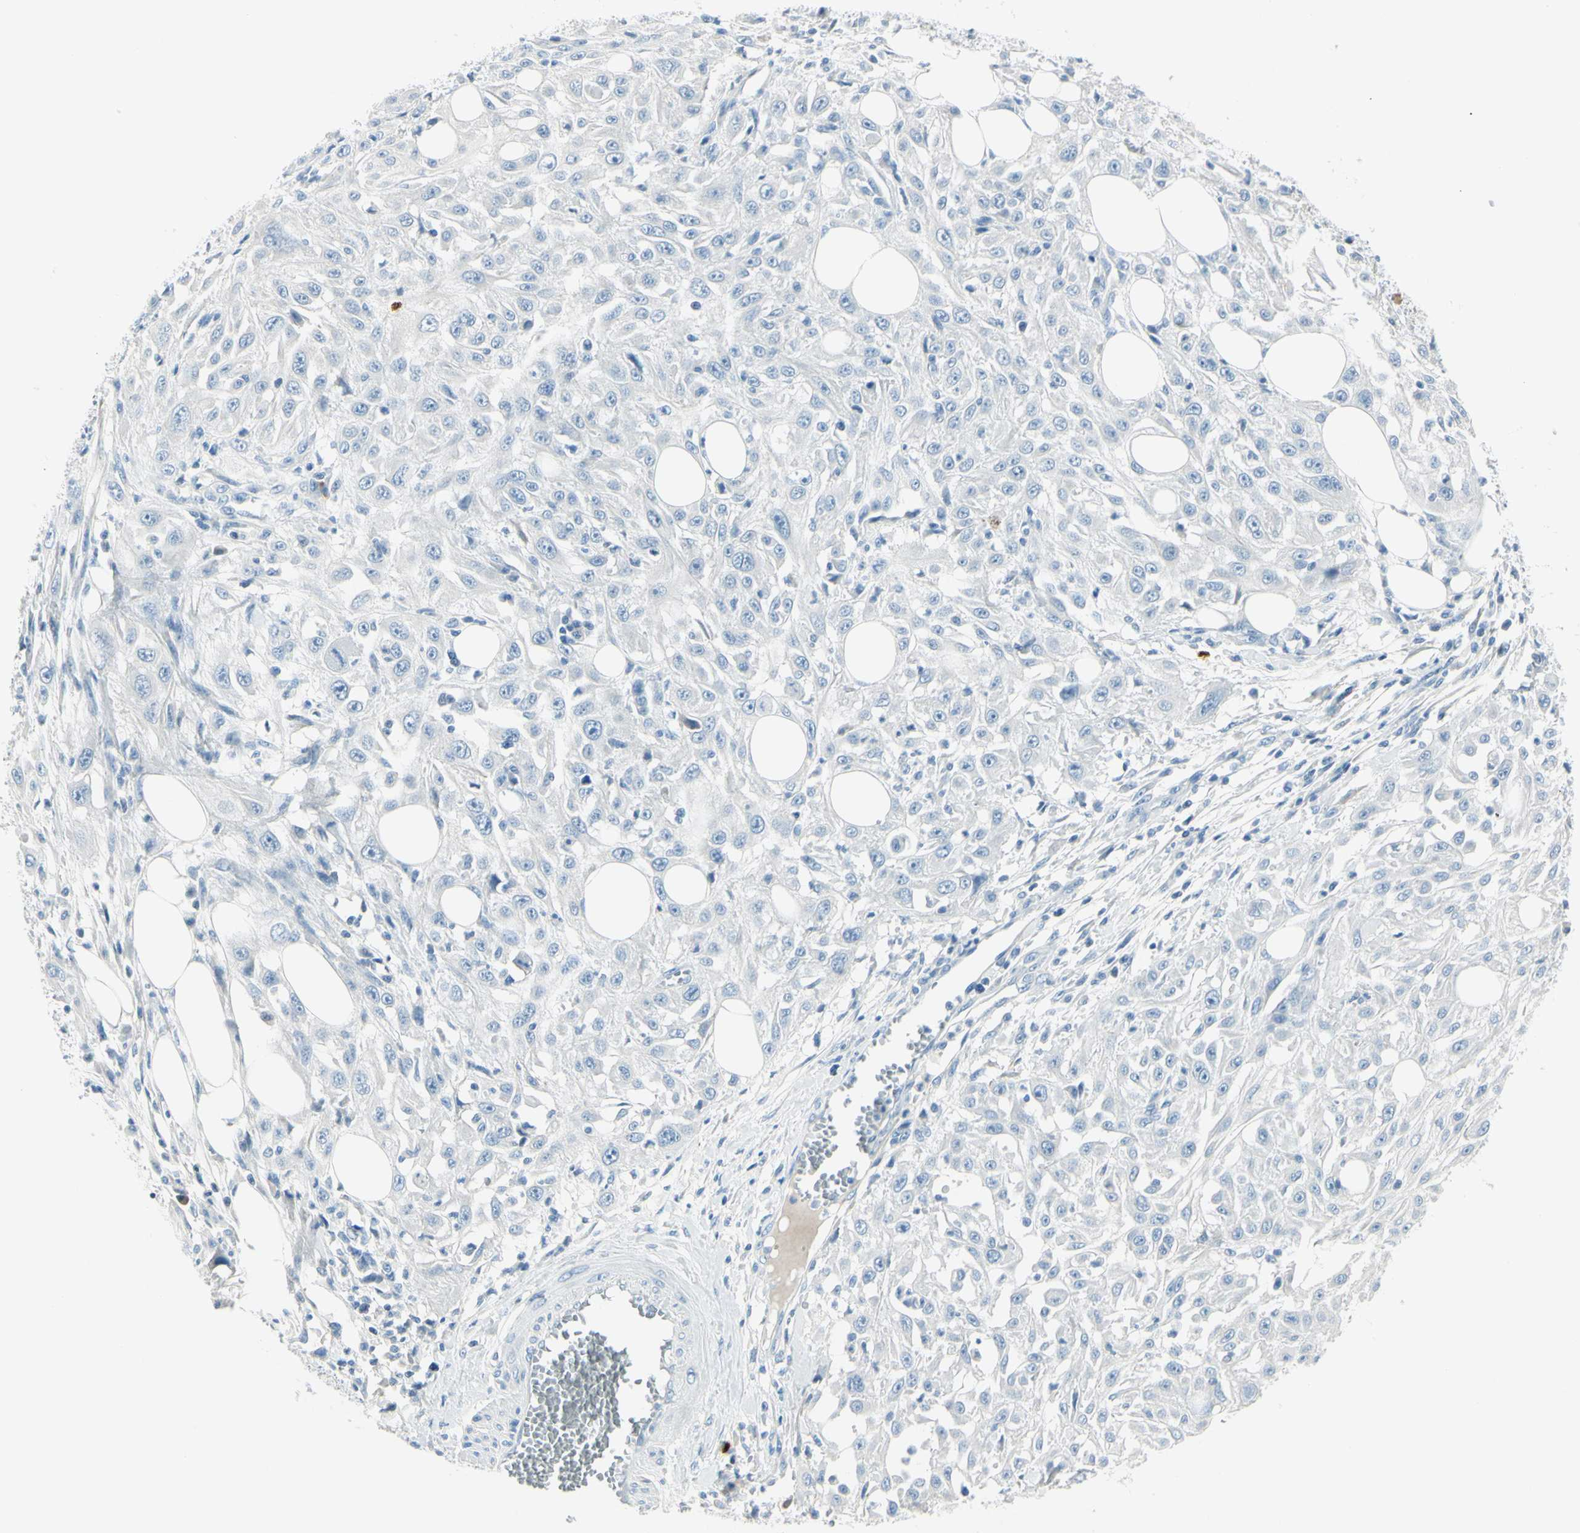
{"staining": {"intensity": "negative", "quantity": "none", "location": "none"}, "tissue": "skin cancer", "cell_type": "Tumor cells", "image_type": "cancer", "snomed": [{"axis": "morphology", "description": "Squamous cell carcinoma, NOS"}, {"axis": "topography", "description": "Skin"}], "caption": "Immunohistochemistry of human skin squamous cell carcinoma displays no expression in tumor cells.", "gene": "DLG4", "patient": {"sex": "male", "age": 75}}